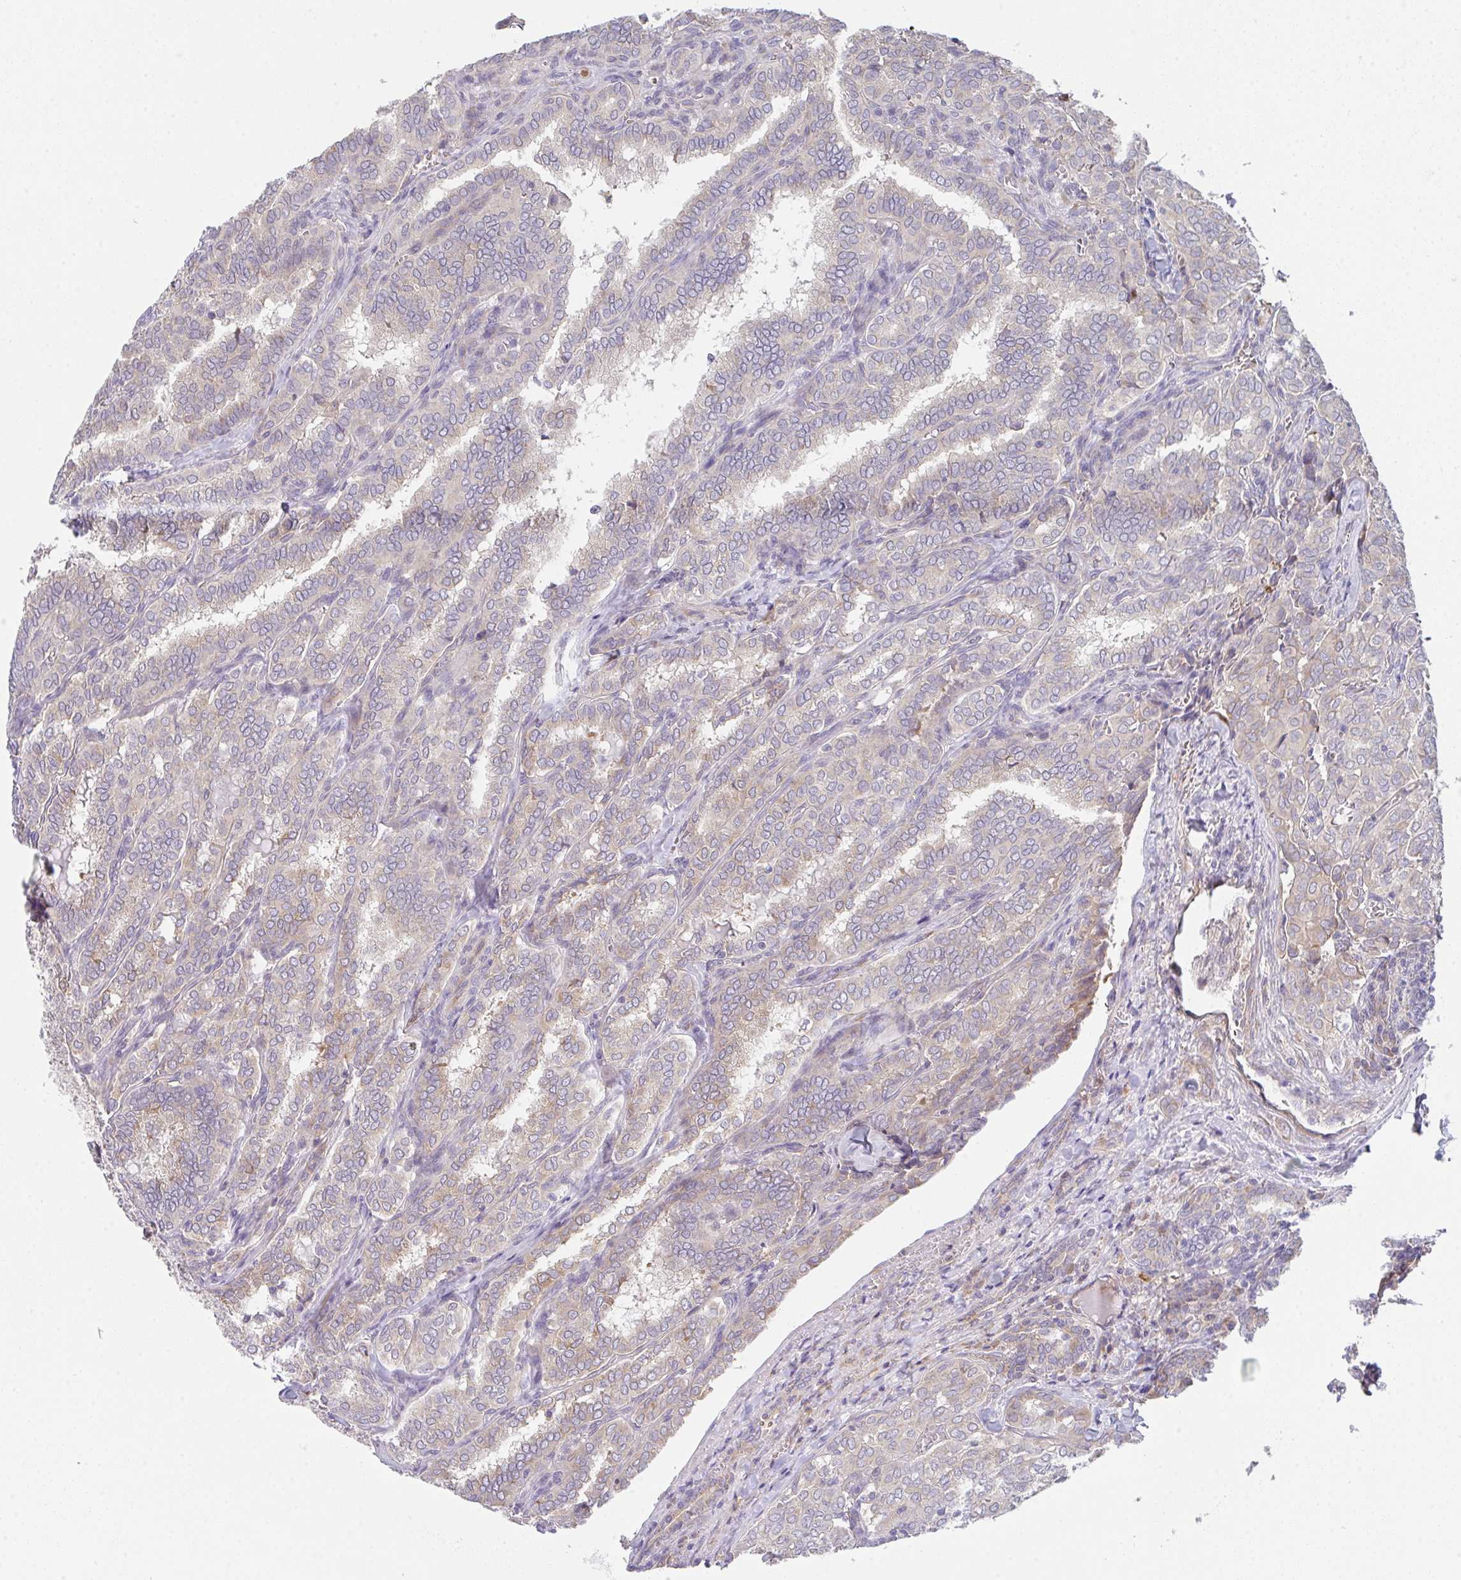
{"staining": {"intensity": "weak", "quantity": "<25%", "location": "cytoplasmic/membranous"}, "tissue": "thyroid cancer", "cell_type": "Tumor cells", "image_type": "cancer", "snomed": [{"axis": "morphology", "description": "Papillary adenocarcinoma, NOS"}, {"axis": "topography", "description": "Thyroid gland"}], "caption": "Immunohistochemical staining of papillary adenocarcinoma (thyroid) demonstrates no significant expression in tumor cells.", "gene": "TSPAN31", "patient": {"sex": "female", "age": 30}}